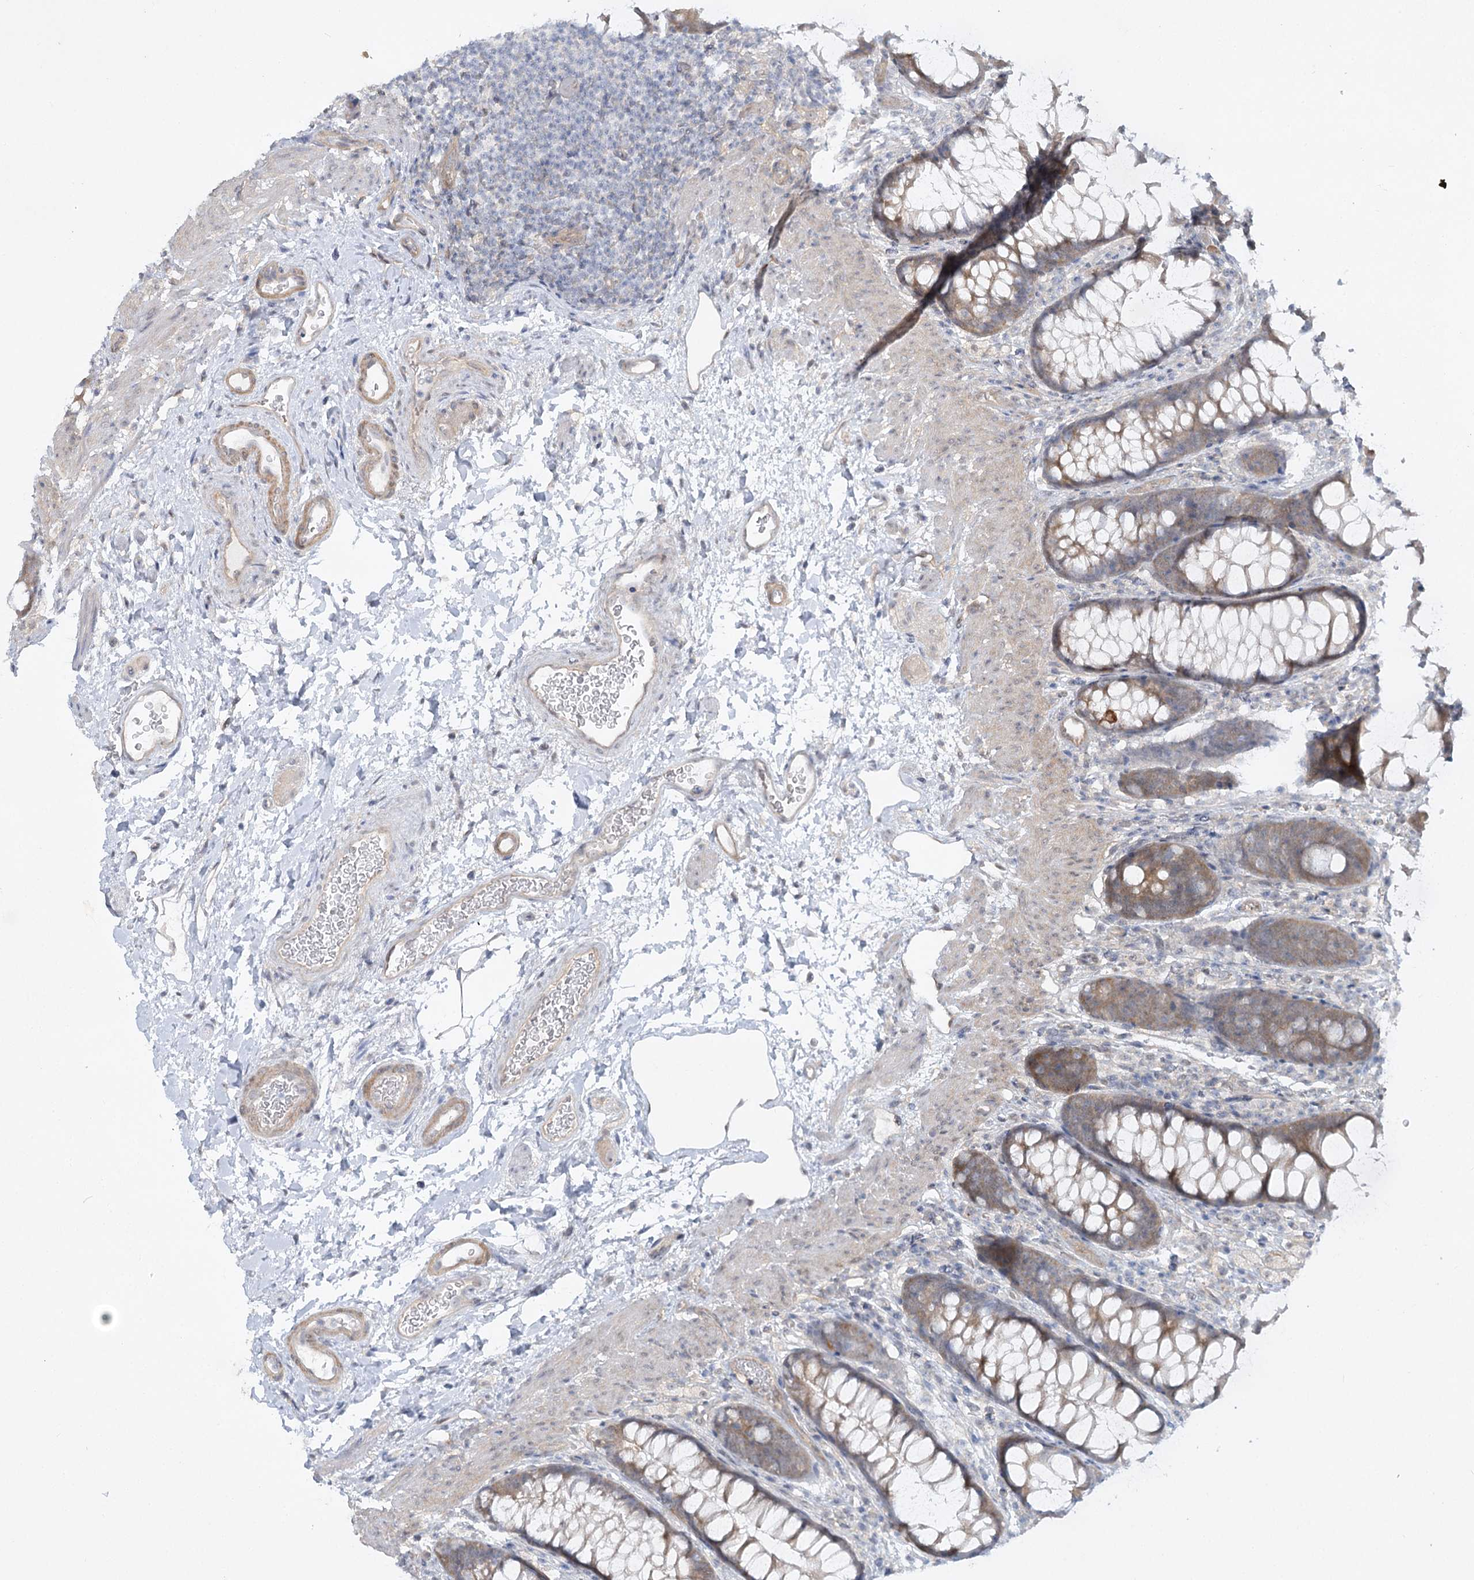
{"staining": {"intensity": "negative", "quantity": "none", "location": "none"}, "tissue": "colon", "cell_type": "Endothelial cells", "image_type": "normal", "snomed": [{"axis": "morphology", "description": "Normal tissue, NOS"}, {"axis": "topography", "description": "Colon"}], "caption": "Immunohistochemistry micrograph of benign colon: colon stained with DAB (3,3'-diaminobenzidine) exhibits no significant protein positivity in endothelial cells.", "gene": "AAMDC", "patient": {"sex": "female", "age": 62}}